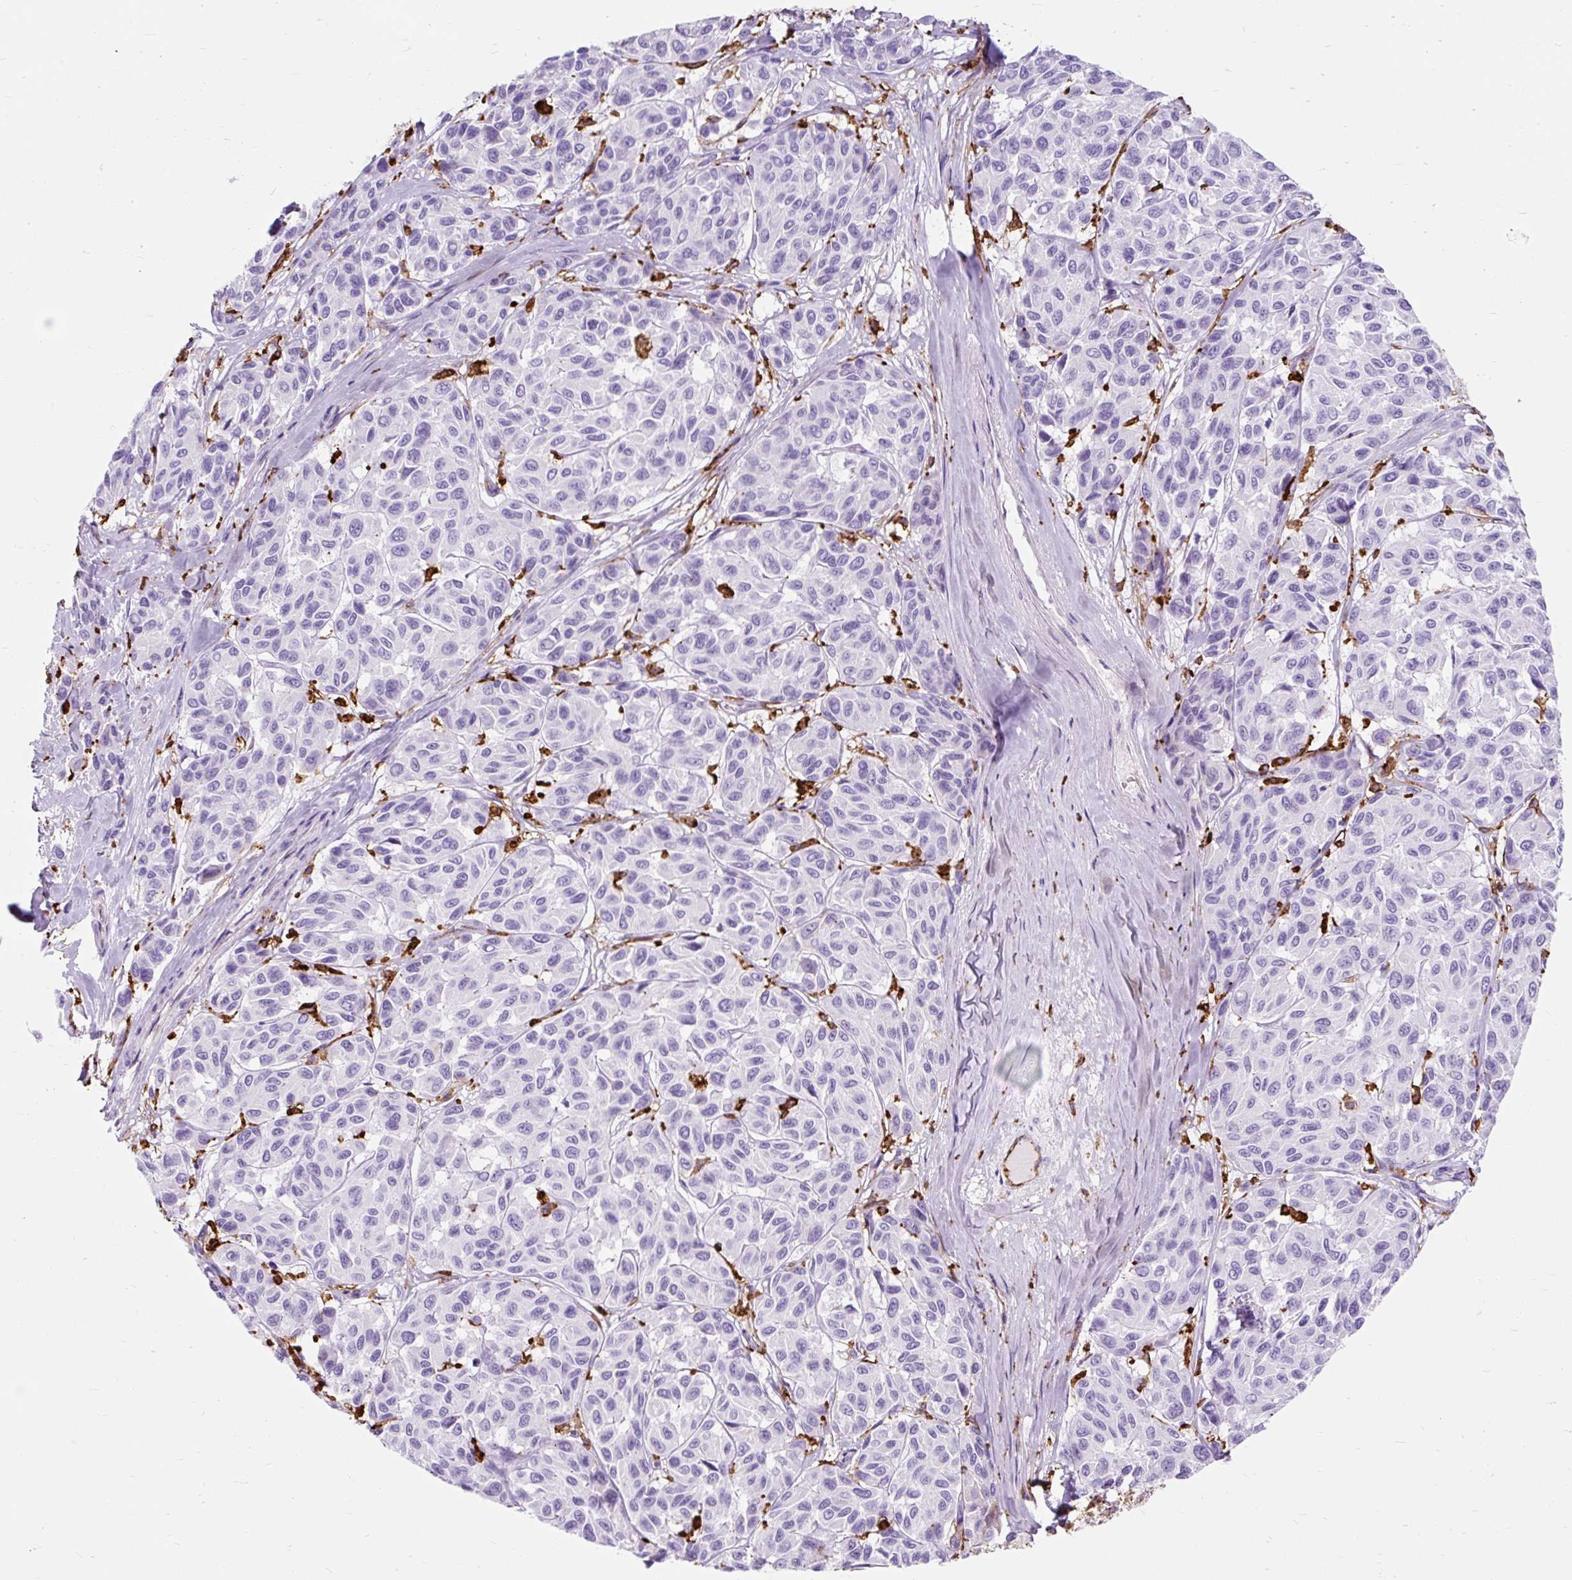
{"staining": {"intensity": "negative", "quantity": "none", "location": "none"}, "tissue": "melanoma", "cell_type": "Tumor cells", "image_type": "cancer", "snomed": [{"axis": "morphology", "description": "Malignant melanoma, NOS"}, {"axis": "topography", "description": "Skin"}], "caption": "This histopathology image is of malignant melanoma stained with immunohistochemistry to label a protein in brown with the nuclei are counter-stained blue. There is no staining in tumor cells.", "gene": "HLA-DRA", "patient": {"sex": "female", "age": 66}}